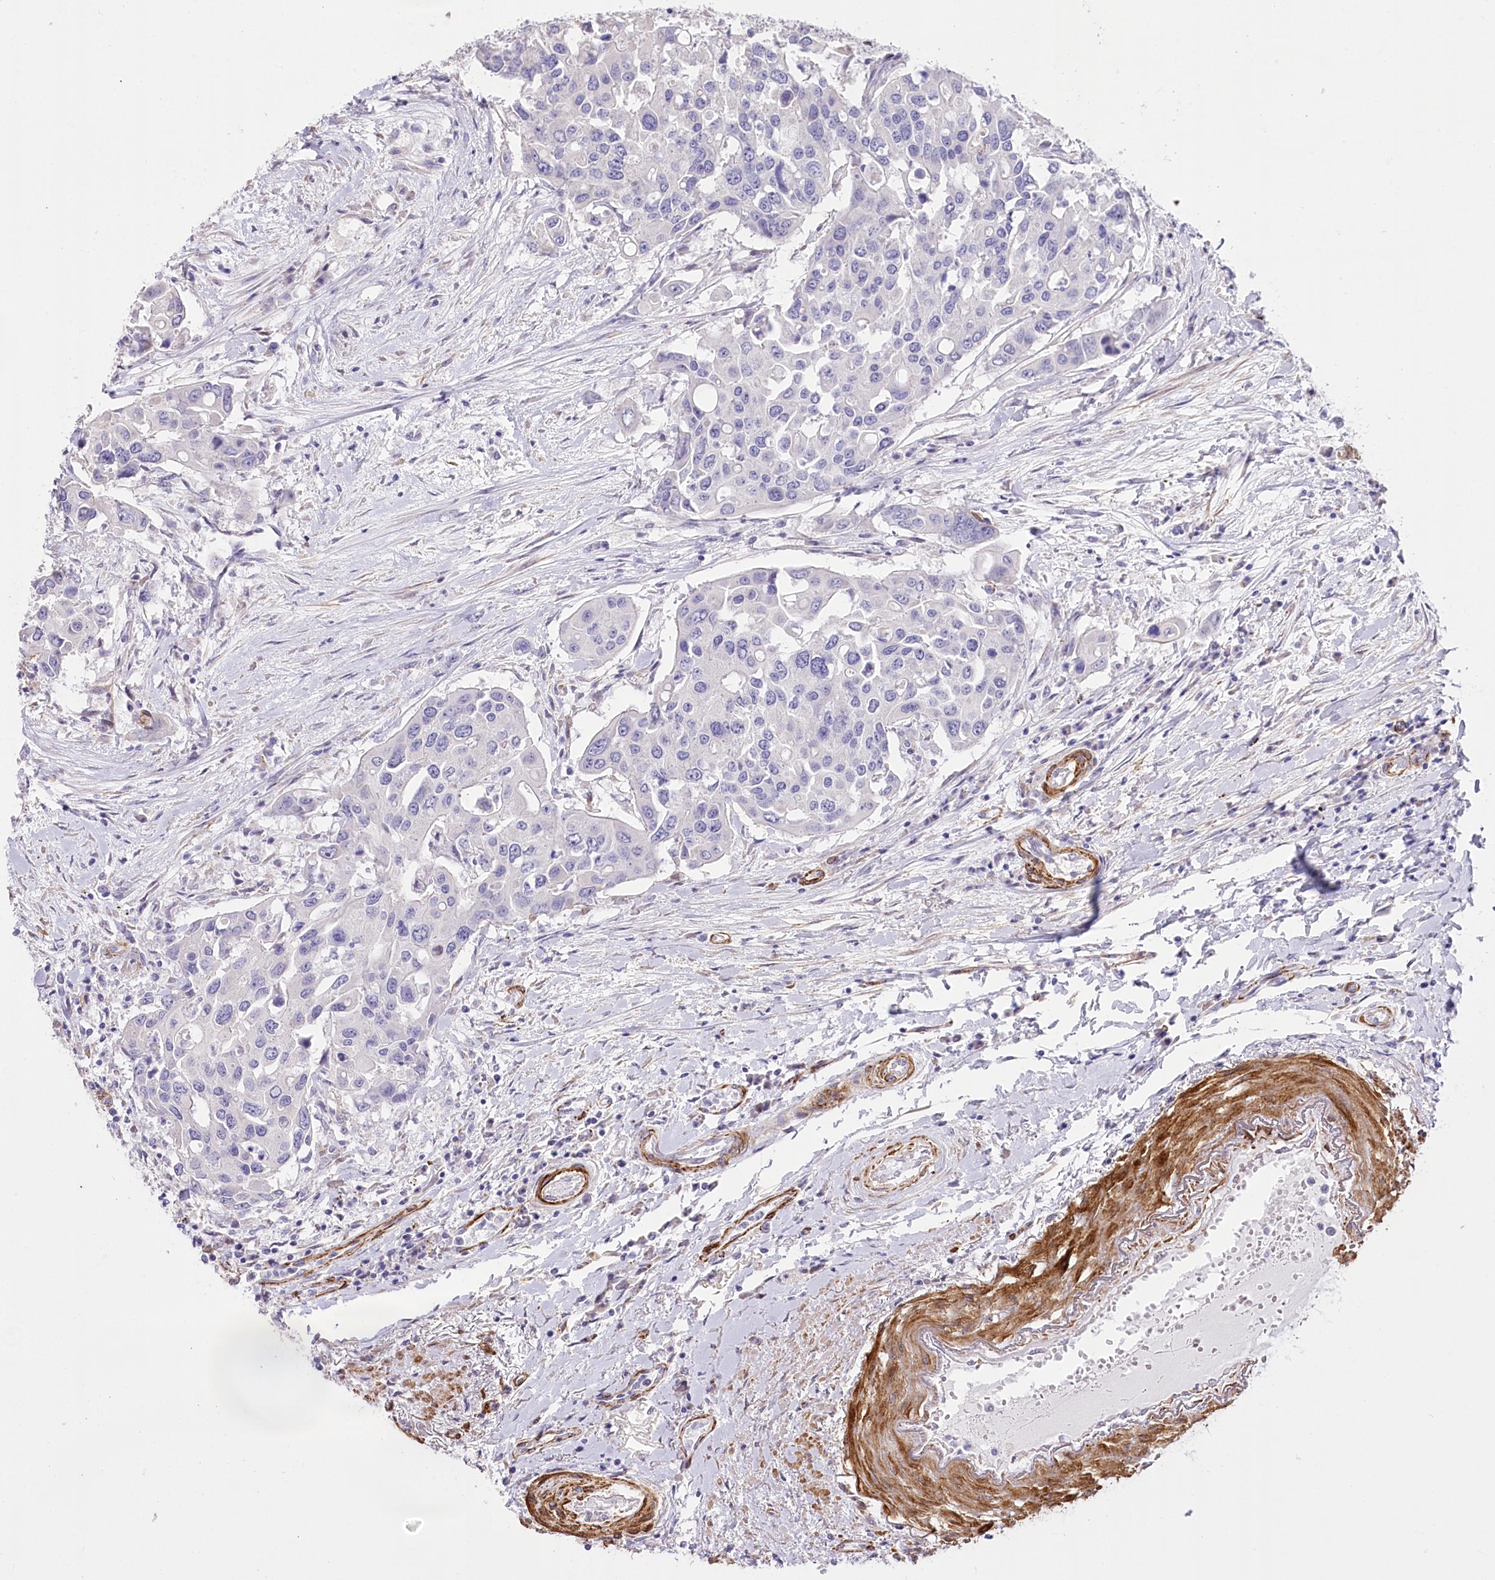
{"staining": {"intensity": "negative", "quantity": "none", "location": "none"}, "tissue": "colorectal cancer", "cell_type": "Tumor cells", "image_type": "cancer", "snomed": [{"axis": "morphology", "description": "Adenocarcinoma, NOS"}, {"axis": "topography", "description": "Colon"}], "caption": "Colorectal adenocarcinoma stained for a protein using immunohistochemistry (IHC) displays no staining tumor cells.", "gene": "SYNPO2", "patient": {"sex": "male", "age": 77}}